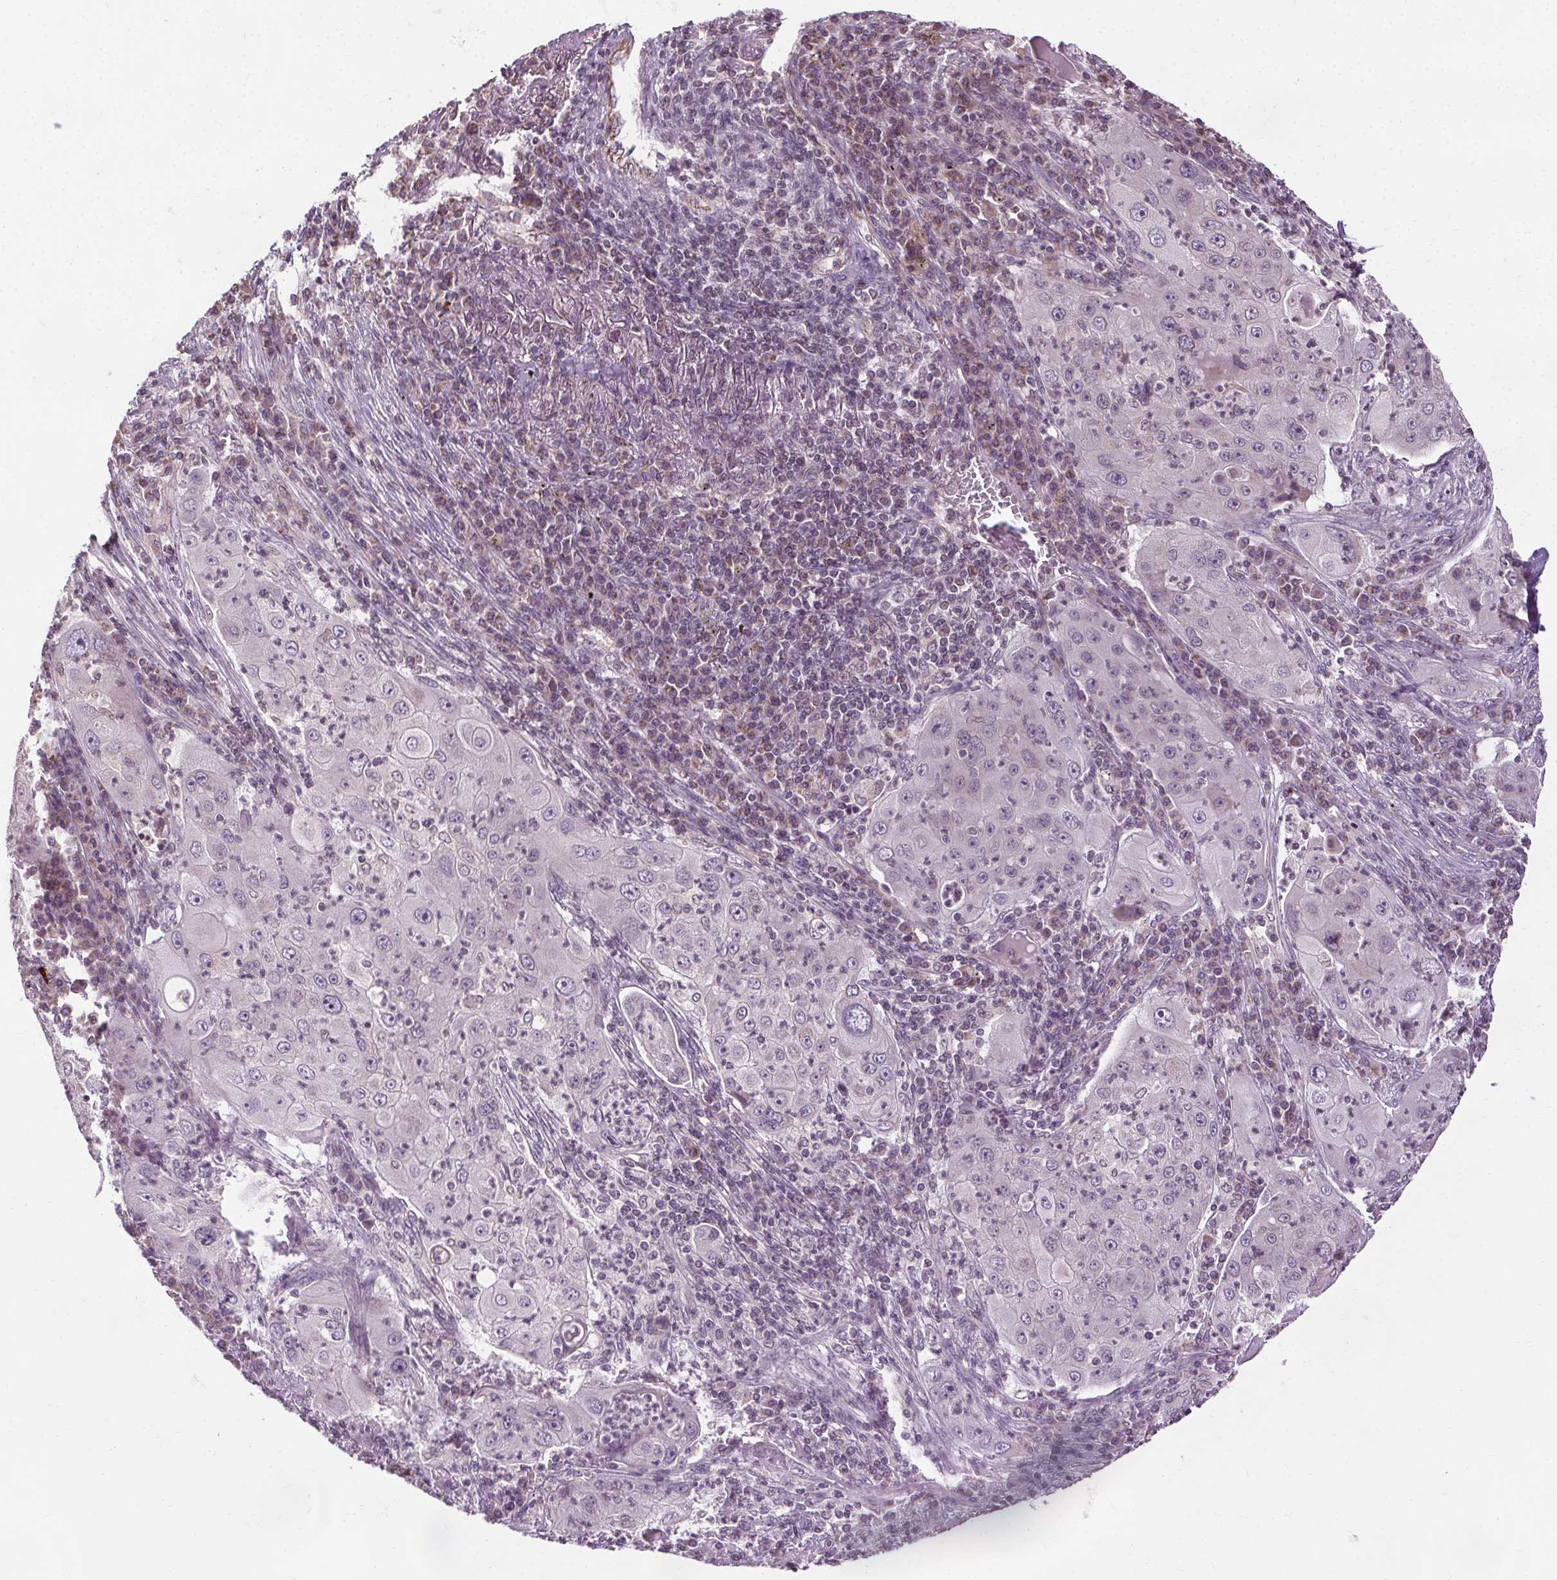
{"staining": {"intensity": "negative", "quantity": "none", "location": "none"}, "tissue": "lung cancer", "cell_type": "Tumor cells", "image_type": "cancer", "snomed": [{"axis": "morphology", "description": "Squamous cell carcinoma, NOS"}, {"axis": "topography", "description": "Lung"}], "caption": "A high-resolution micrograph shows immunohistochemistry (IHC) staining of squamous cell carcinoma (lung), which demonstrates no significant positivity in tumor cells.", "gene": "LFNG", "patient": {"sex": "female", "age": 59}}